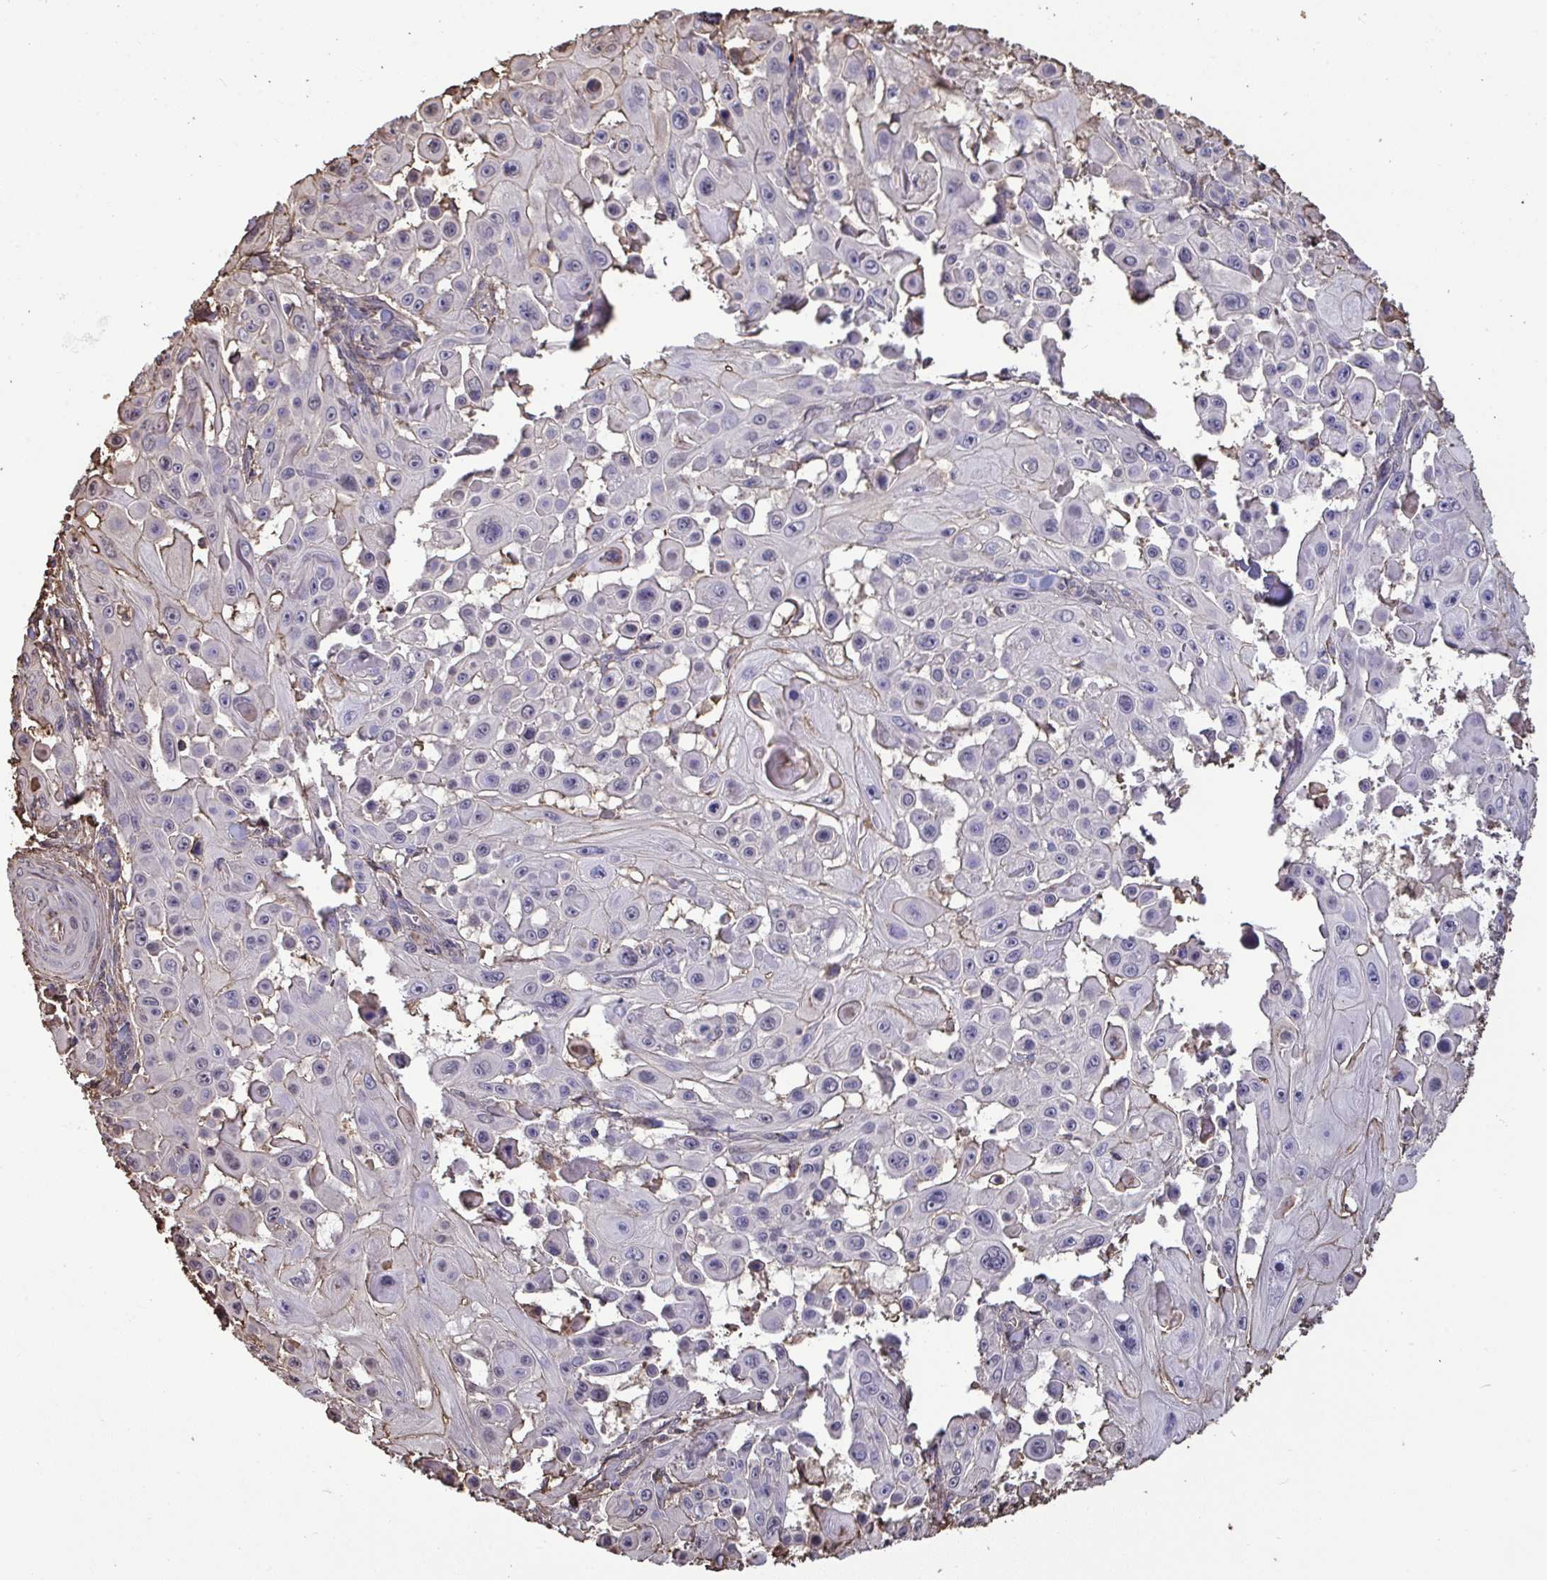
{"staining": {"intensity": "negative", "quantity": "none", "location": "none"}, "tissue": "skin cancer", "cell_type": "Tumor cells", "image_type": "cancer", "snomed": [{"axis": "morphology", "description": "Squamous cell carcinoma, NOS"}, {"axis": "topography", "description": "Skin"}], "caption": "The immunohistochemistry micrograph has no significant expression in tumor cells of skin squamous cell carcinoma tissue. Nuclei are stained in blue.", "gene": "ANXA5", "patient": {"sex": "male", "age": 91}}